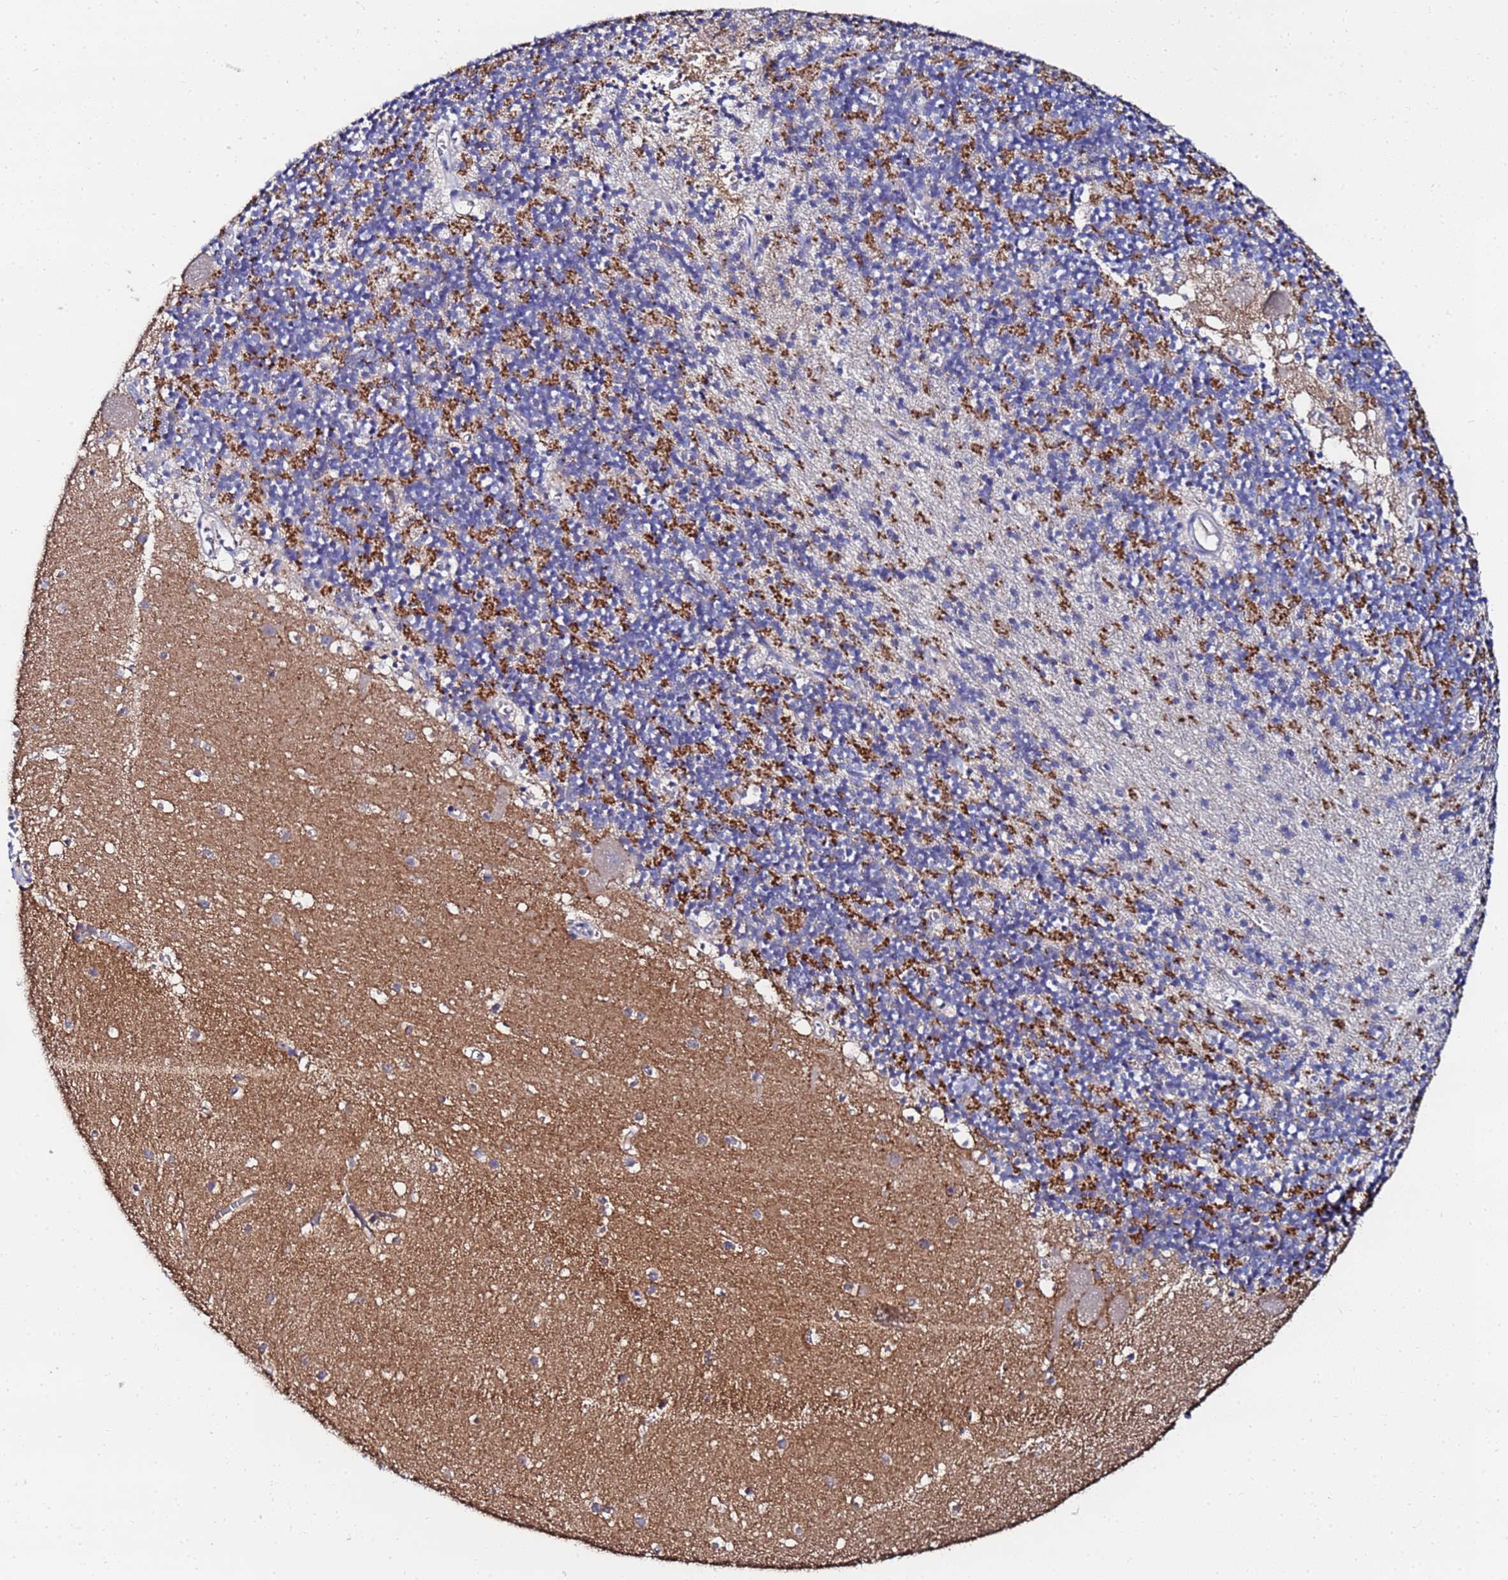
{"staining": {"intensity": "strong", "quantity": "25%-75%", "location": "cytoplasmic/membranous"}, "tissue": "cerebellum", "cell_type": "Cells in granular layer", "image_type": "normal", "snomed": [{"axis": "morphology", "description": "Normal tissue, NOS"}, {"axis": "topography", "description": "Cerebellum"}], "caption": "Brown immunohistochemical staining in unremarkable human cerebellum demonstrates strong cytoplasmic/membranous positivity in approximately 25%-75% of cells in granular layer.", "gene": "TCP10L", "patient": {"sex": "male", "age": 54}}